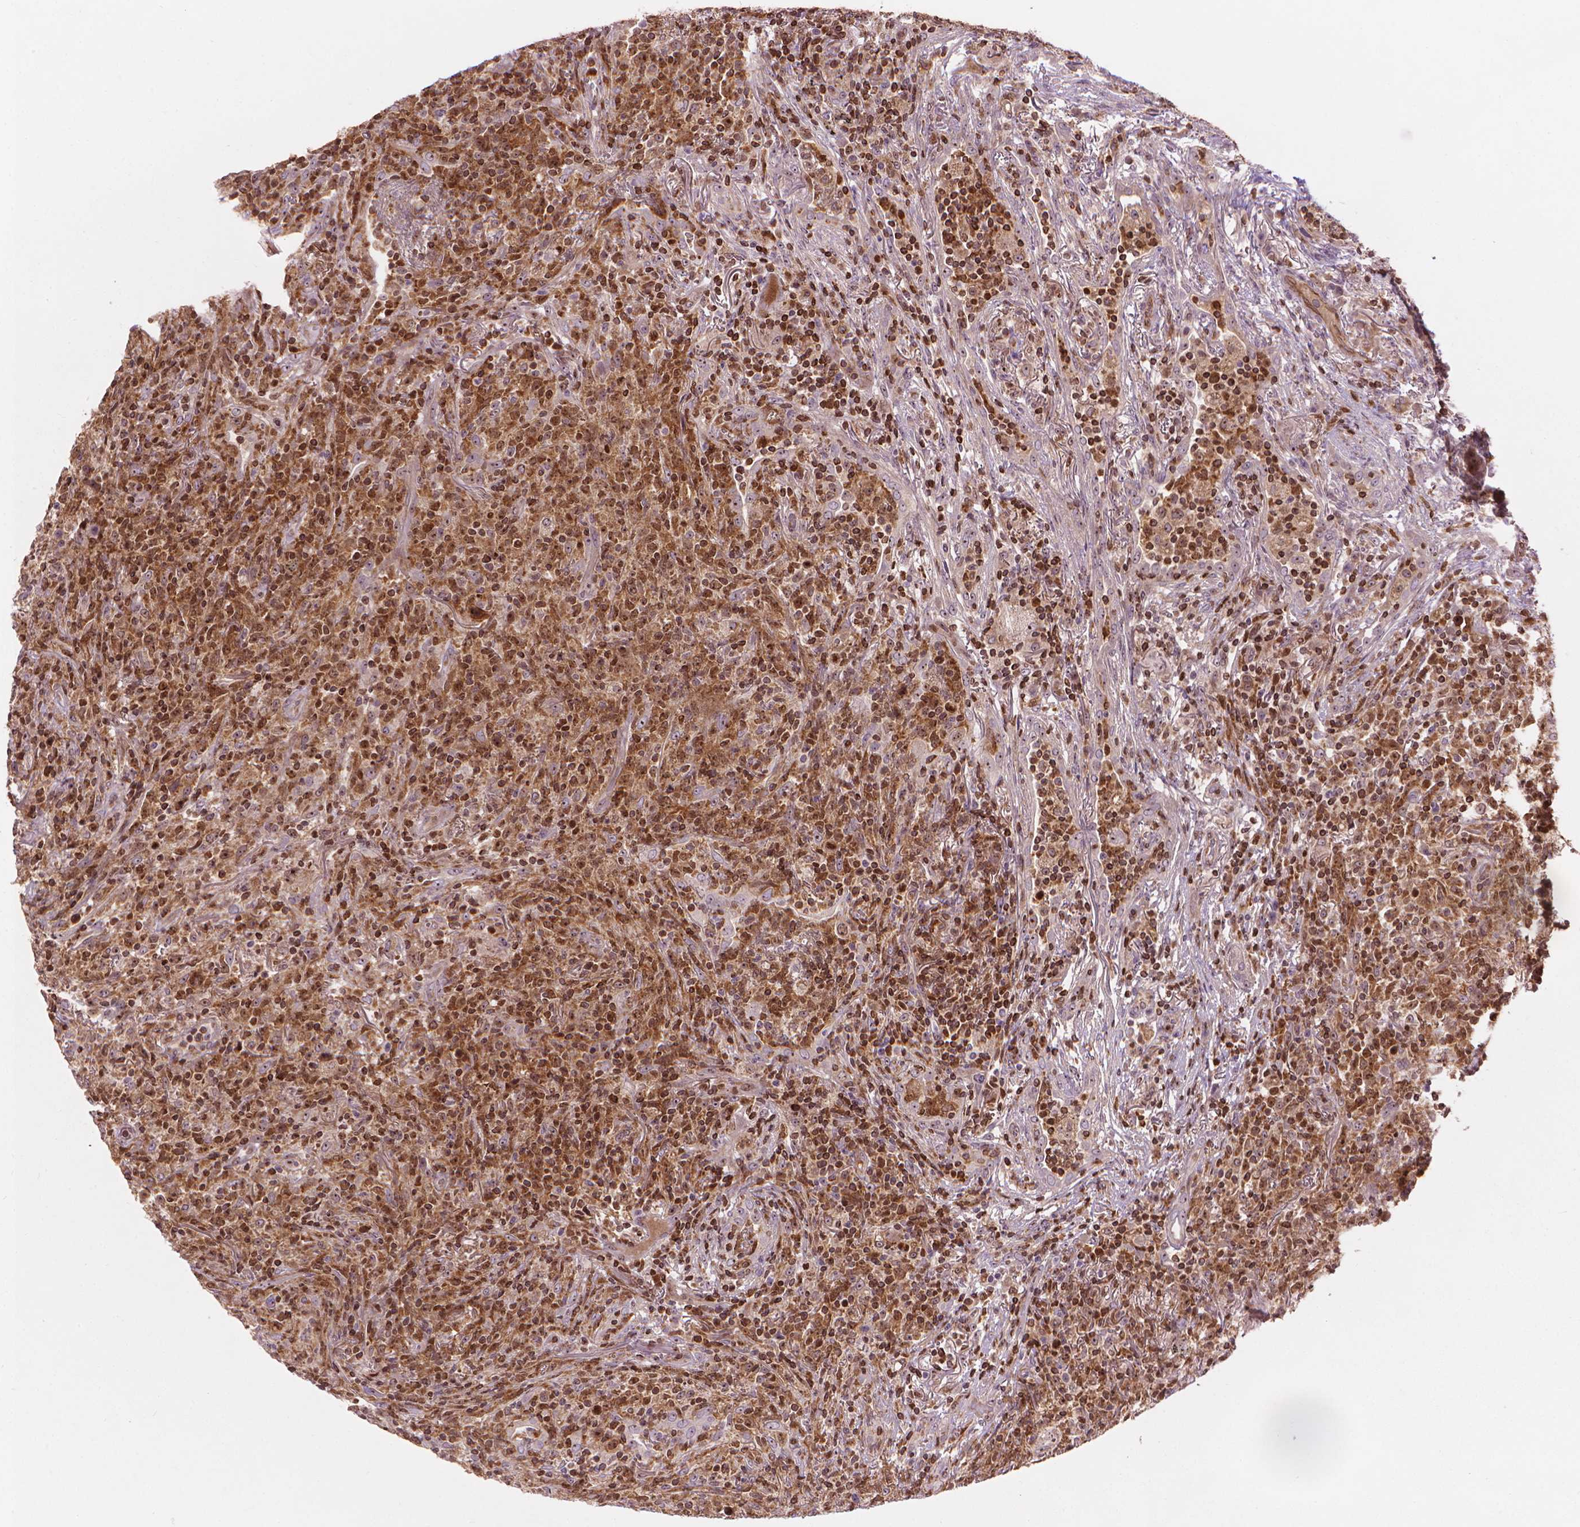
{"staining": {"intensity": "moderate", "quantity": ">75%", "location": "cytoplasmic/membranous,nuclear"}, "tissue": "lymphoma", "cell_type": "Tumor cells", "image_type": "cancer", "snomed": [{"axis": "morphology", "description": "Malignant lymphoma, non-Hodgkin's type, High grade"}, {"axis": "topography", "description": "Lung"}], "caption": "Protein expression analysis of lymphoma displays moderate cytoplasmic/membranous and nuclear positivity in about >75% of tumor cells. The staining was performed using DAB to visualize the protein expression in brown, while the nuclei were stained in blue with hematoxylin (Magnification: 20x).", "gene": "SMC2", "patient": {"sex": "male", "age": 79}}